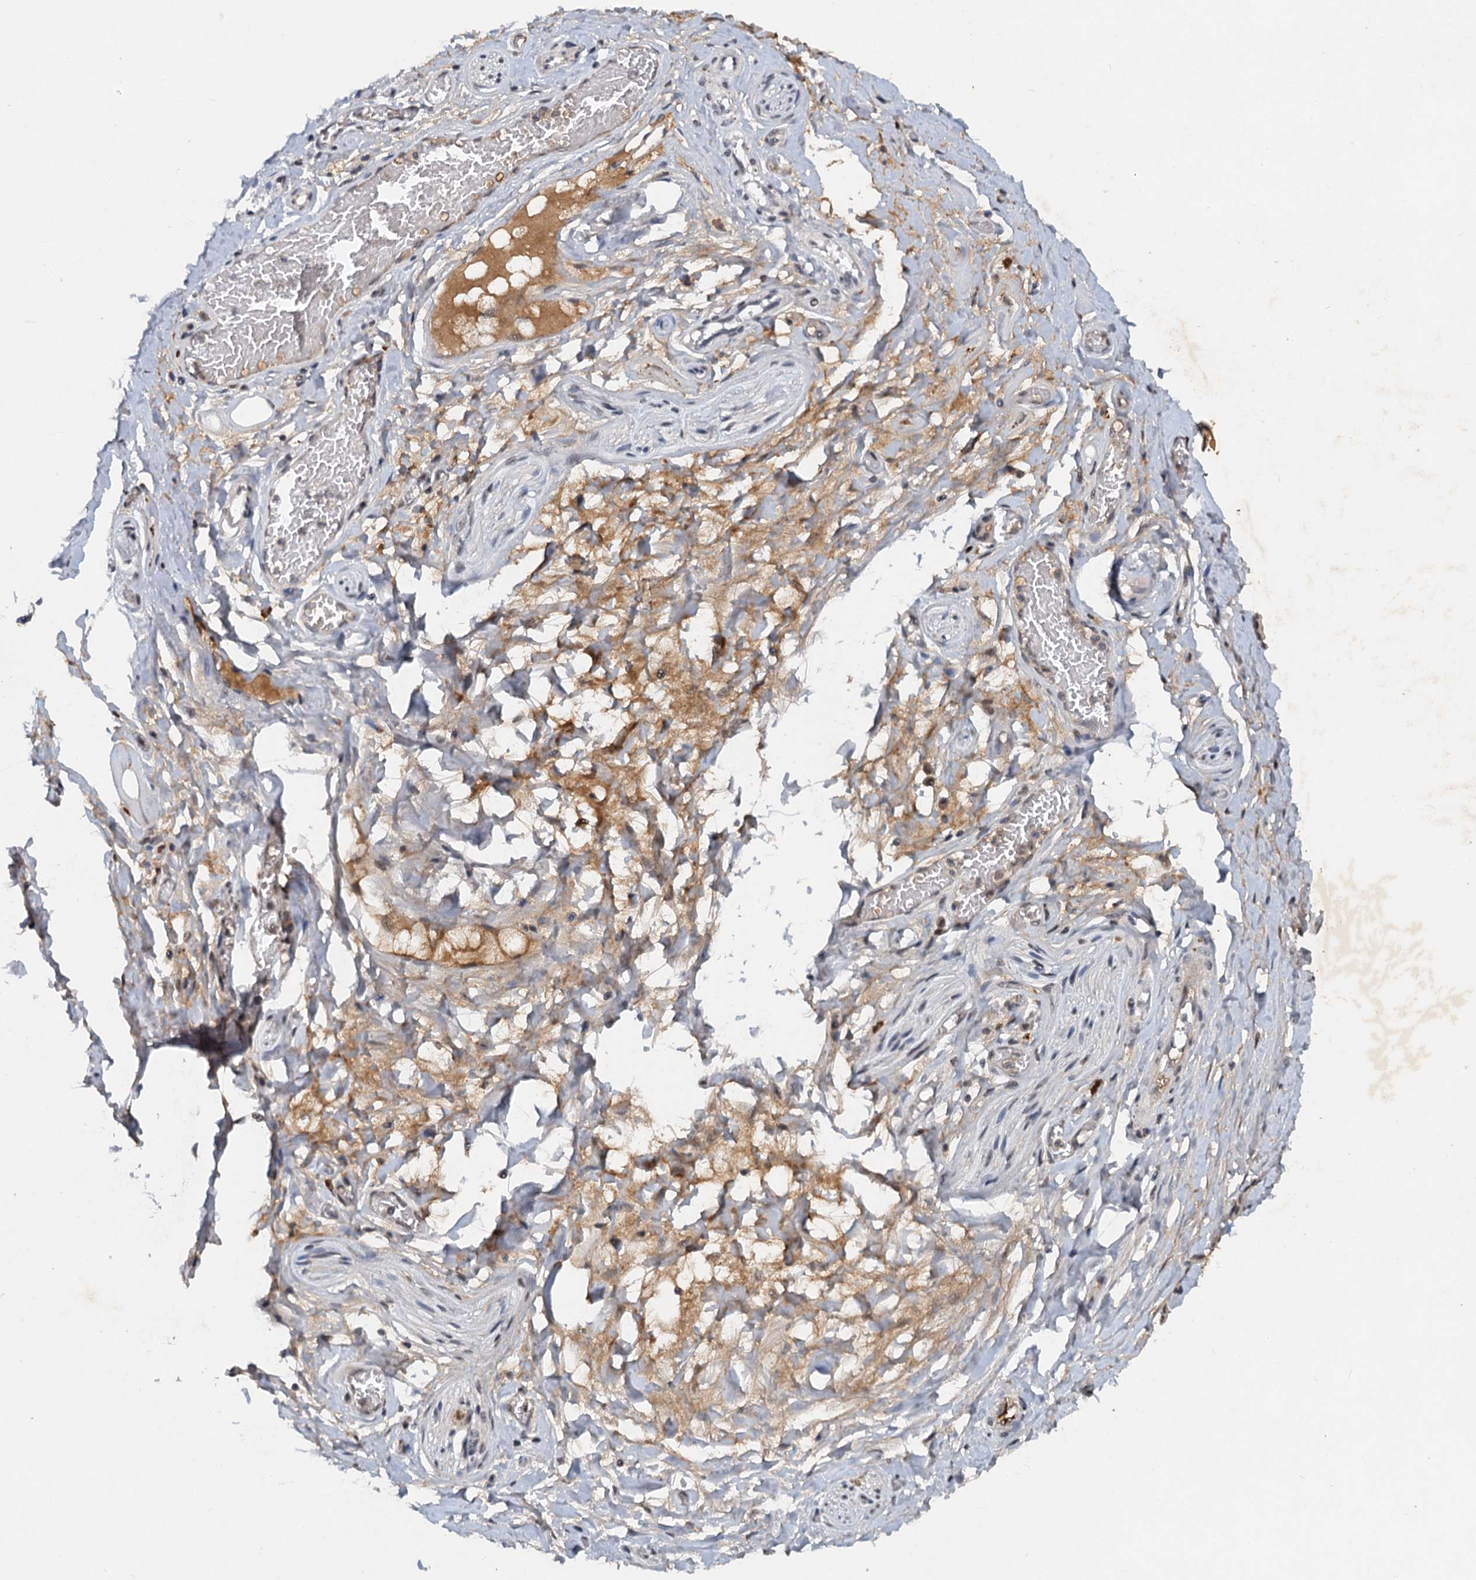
{"staining": {"intensity": "weak", "quantity": "25%-75%", "location": "nuclear"}, "tissue": "adipose tissue", "cell_type": "Adipocytes", "image_type": "normal", "snomed": [{"axis": "morphology", "description": "Normal tissue, NOS"}, {"axis": "topography", "description": "Salivary gland"}, {"axis": "topography", "description": "Peripheral nerve tissue"}], "caption": "Normal adipose tissue was stained to show a protein in brown. There is low levels of weak nuclear positivity in about 25%-75% of adipocytes.", "gene": "CSTF3", "patient": {"sex": "male", "age": 62}}